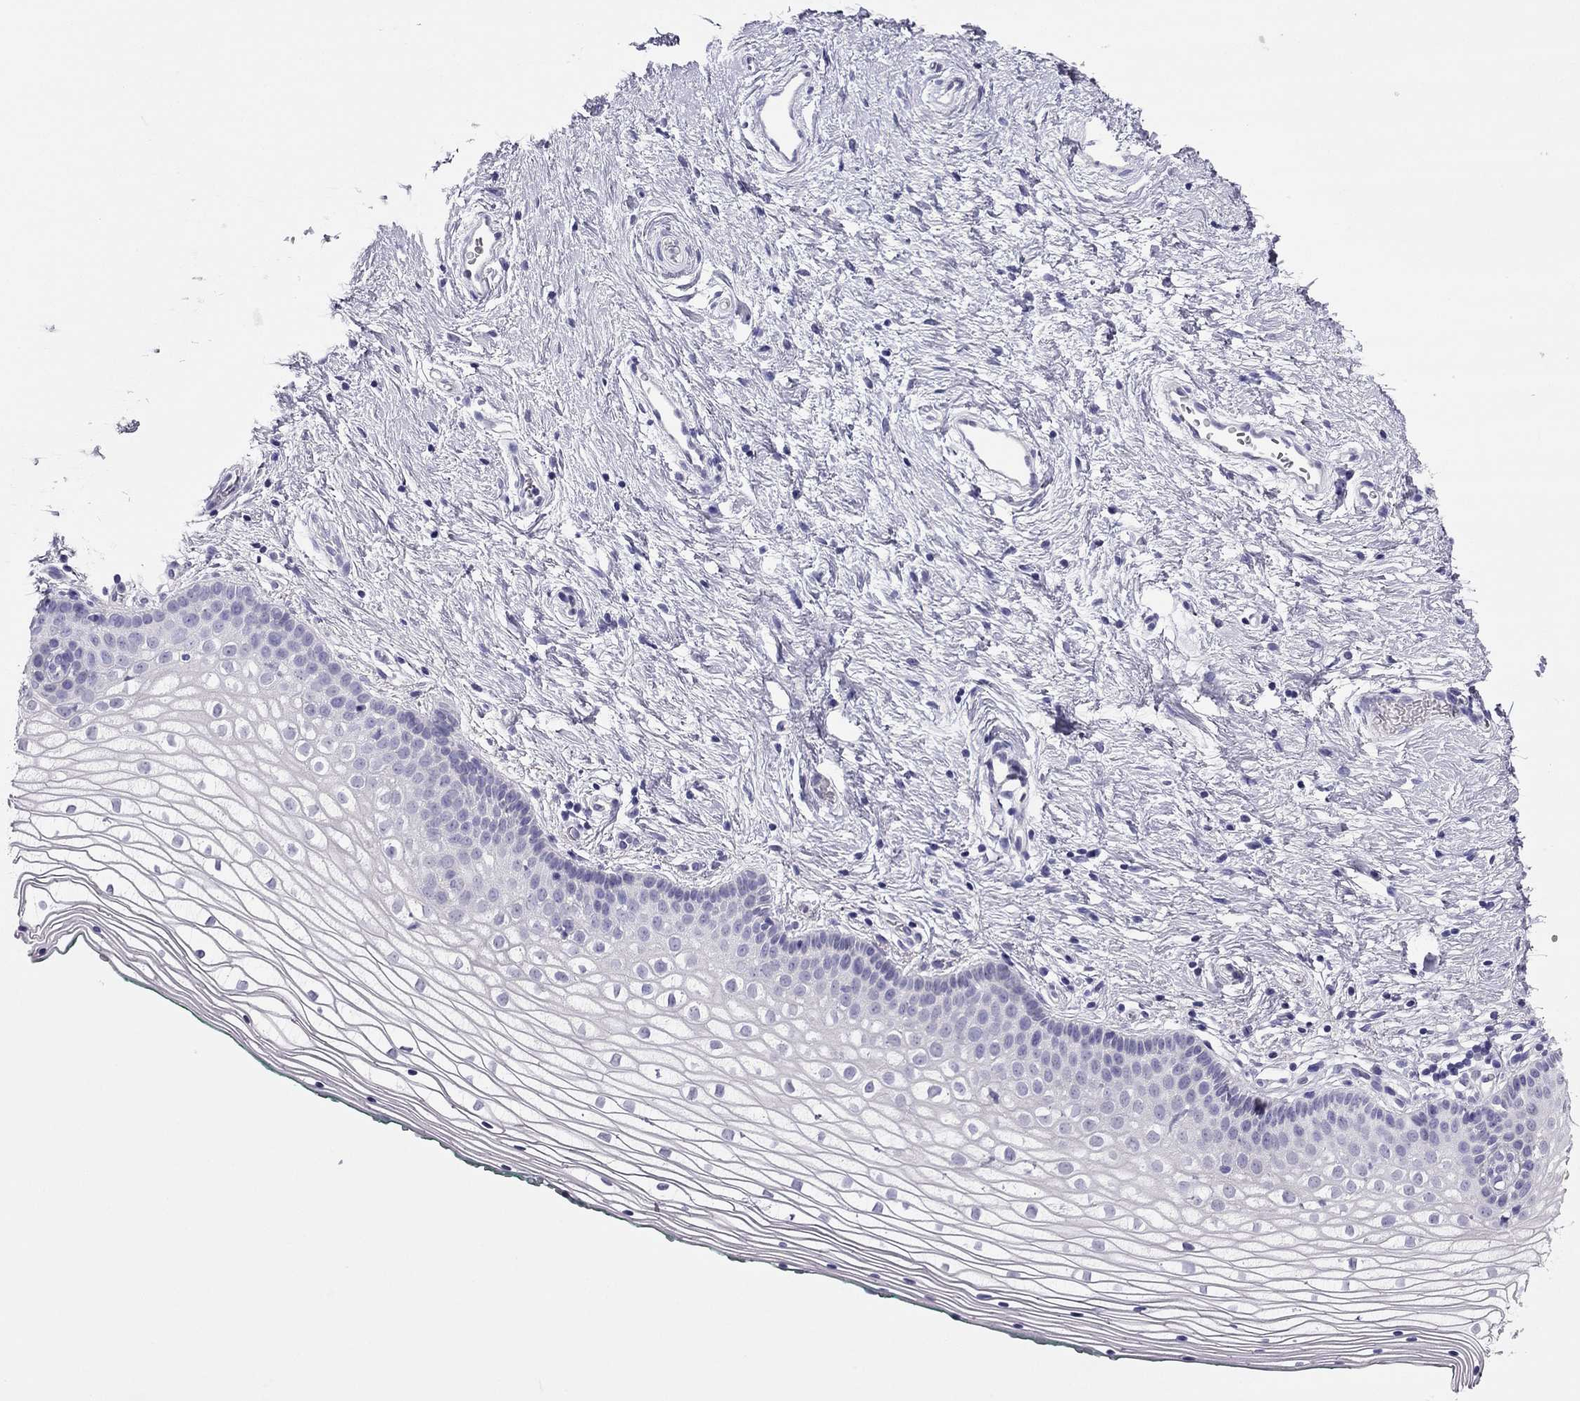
{"staining": {"intensity": "negative", "quantity": "none", "location": "none"}, "tissue": "vagina", "cell_type": "Squamous epithelial cells", "image_type": "normal", "snomed": [{"axis": "morphology", "description": "Normal tissue, NOS"}, {"axis": "topography", "description": "Vagina"}], "caption": "Human vagina stained for a protein using immunohistochemistry (IHC) exhibits no expression in squamous epithelial cells.", "gene": "PDE6A", "patient": {"sex": "female", "age": 36}}